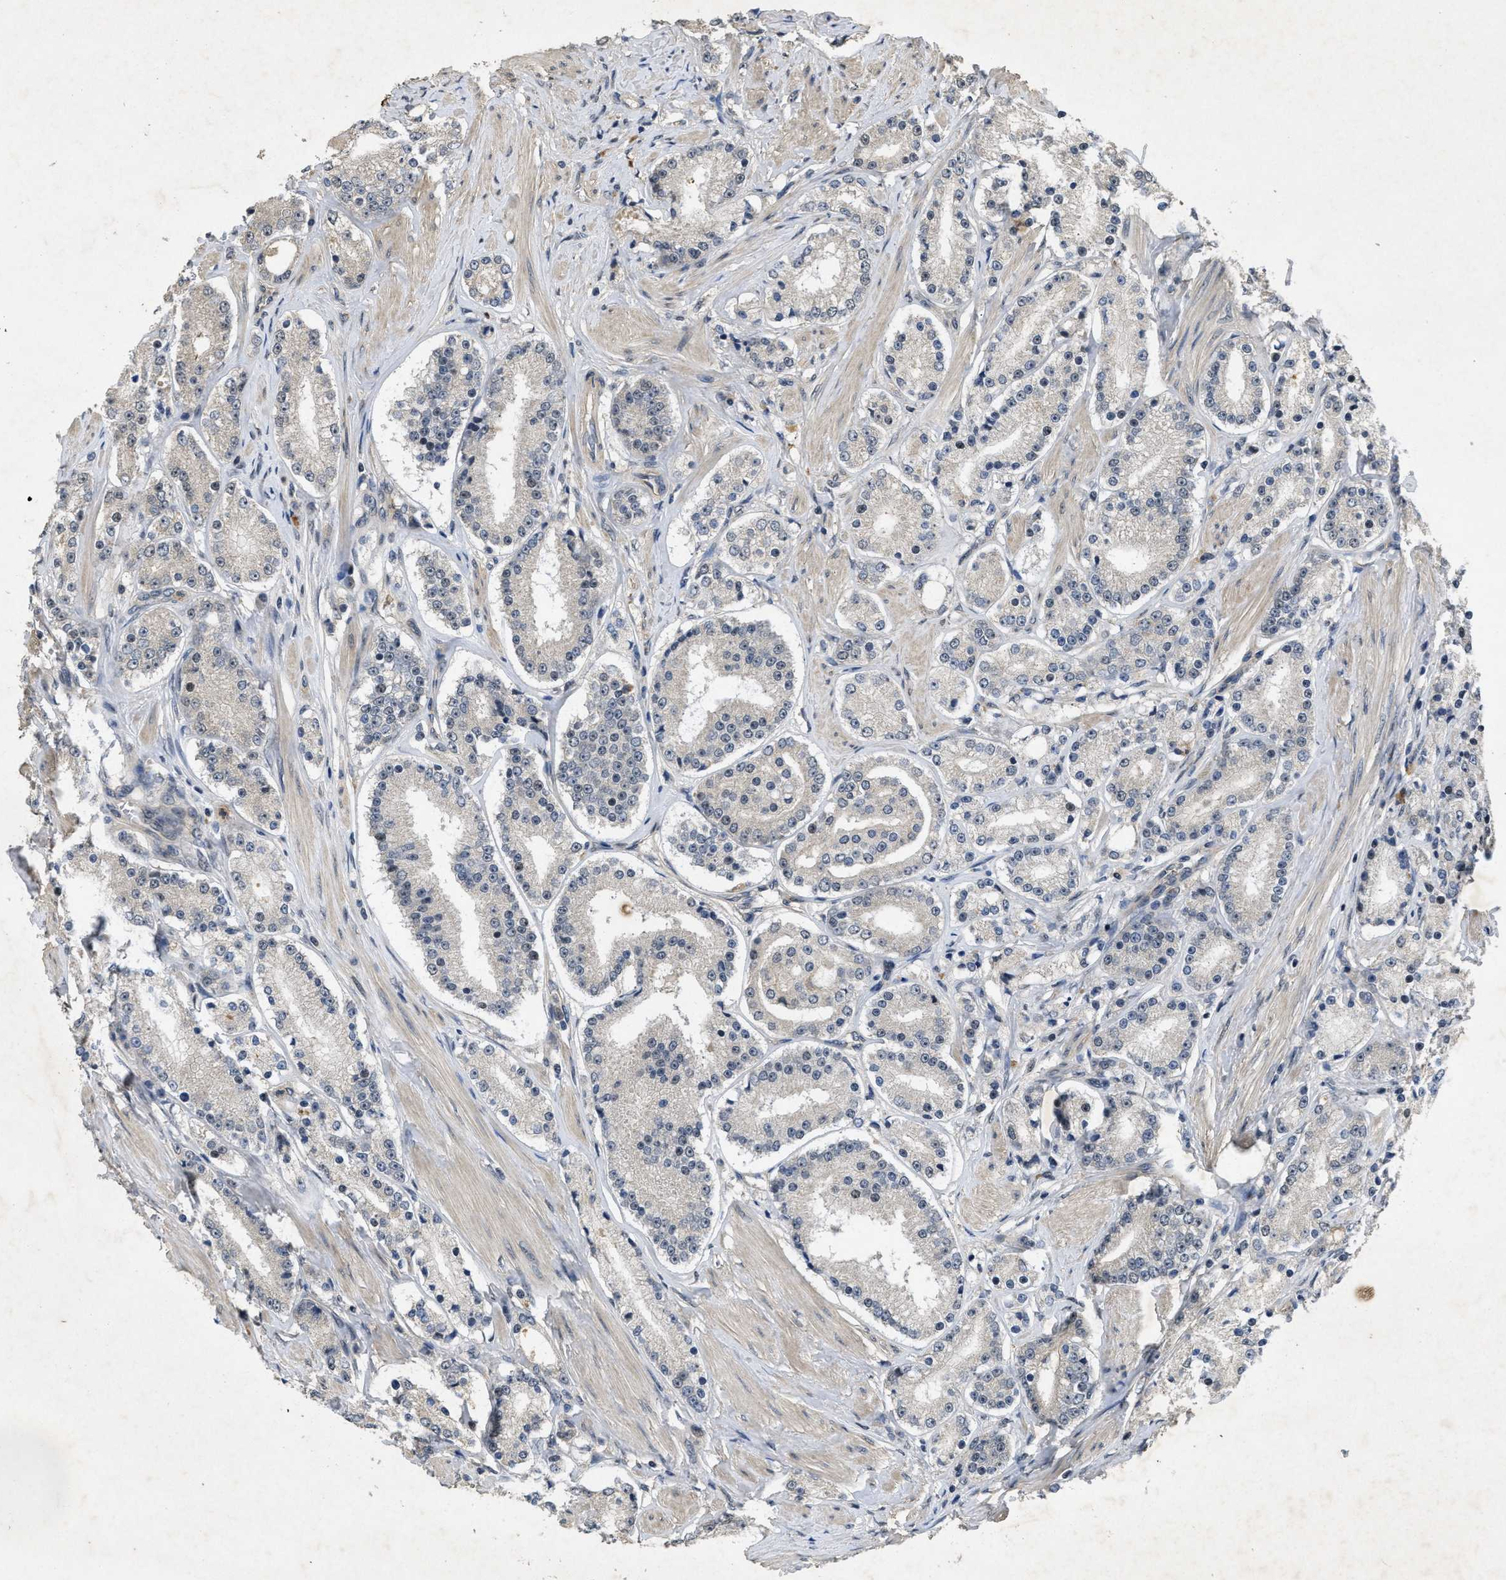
{"staining": {"intensity": "negative", "quantity": "none", "location": "none"}, "tissue": "prostate cancer", "cell_type": "Tumor cells", "image_type": "cancer", "snomed": [{"axis": "morphology", "description": "Adenocarcinoma, Low grade"}, {"axis": "topography", "description": "Prostate"}], "caption": "There is no significant expression in tumor cells of prostate low-grade adenocarcinoma.", "gene": "PAPOLG", "patient": {"sex": "male", "age": 63}}